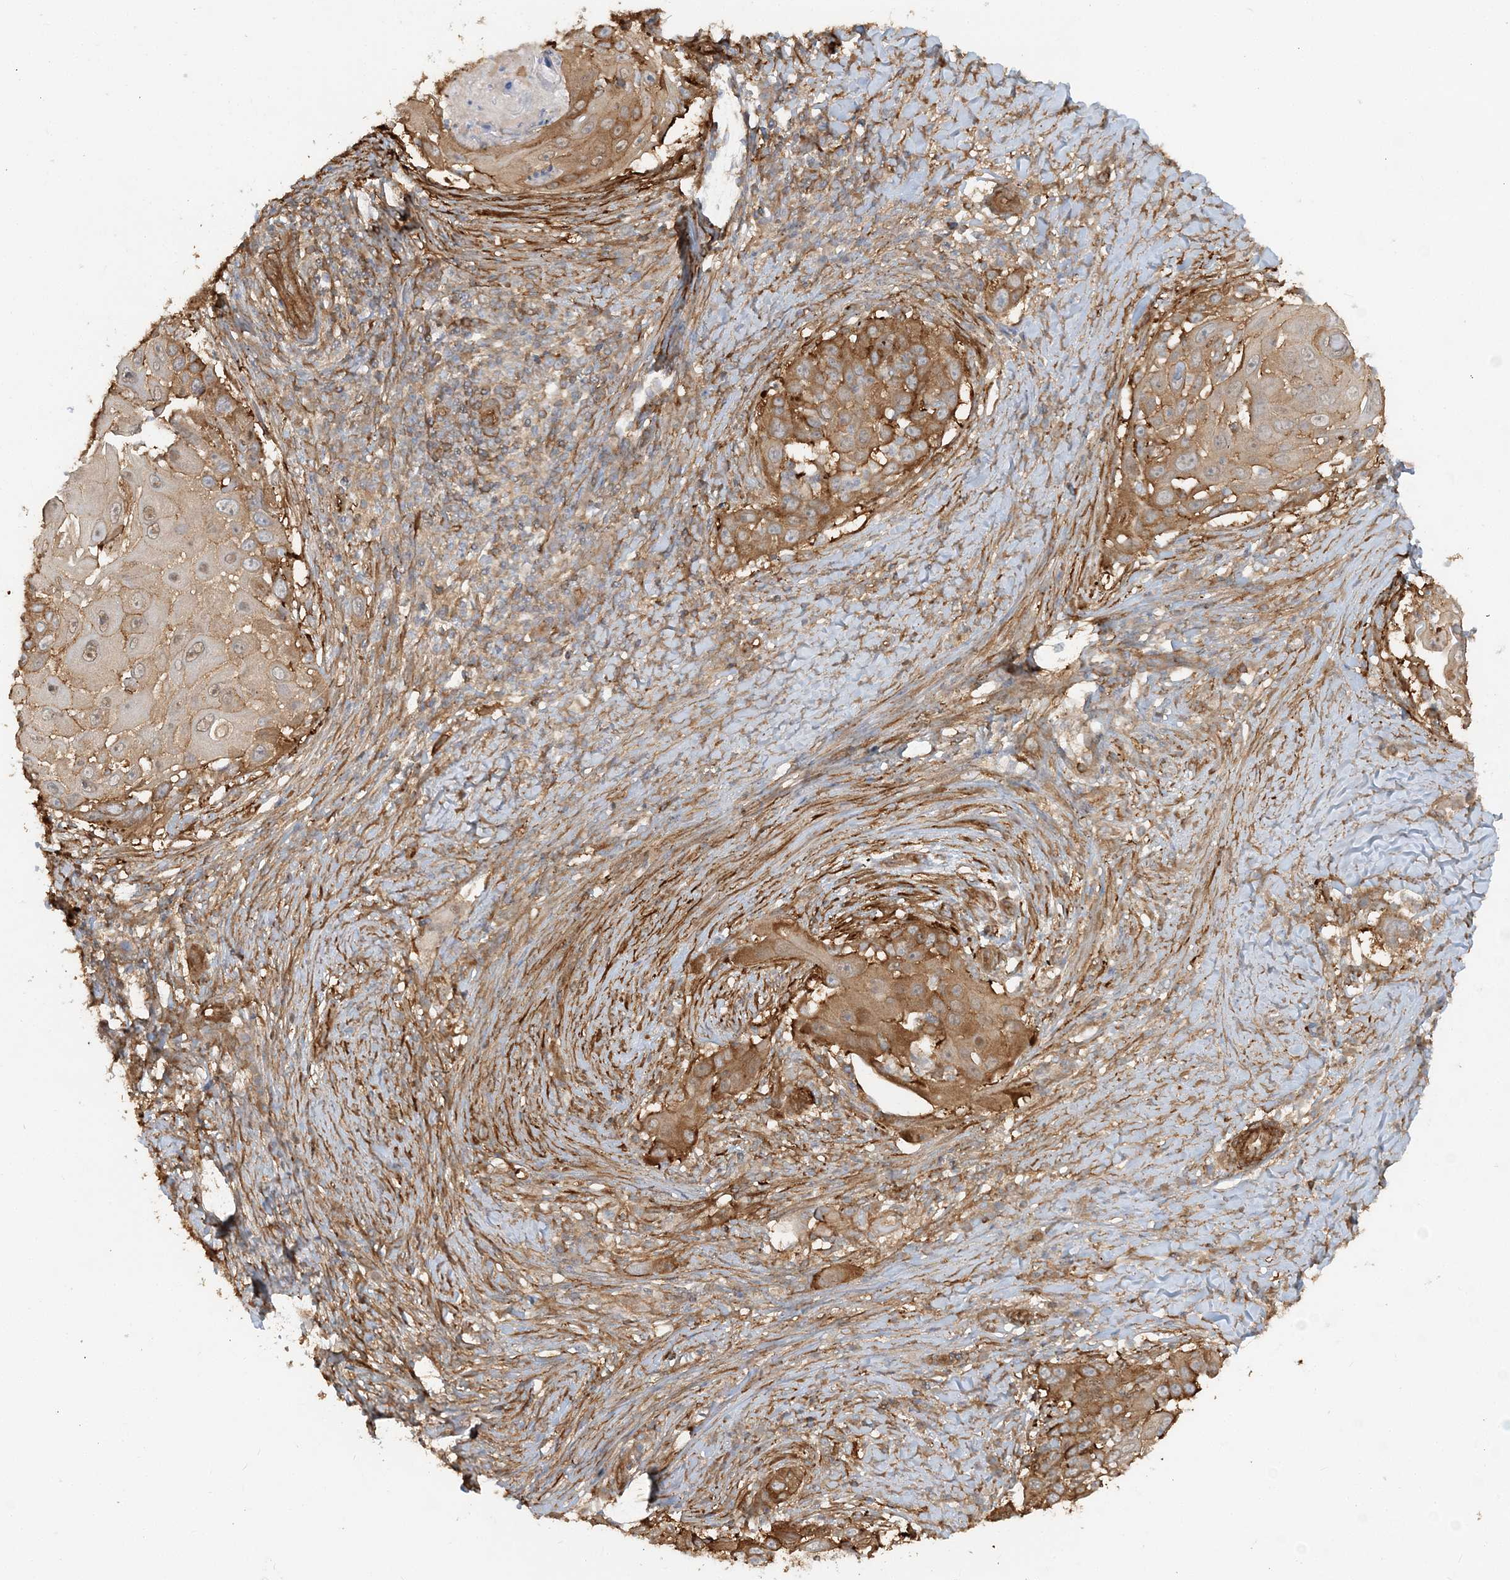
{"staining": {"intensity": "moderate", "quantity": "25%-75%", "location": "cytoplasmic/membranous"}, "tissue": "skin cancer", "cell_type": "Tumor cells", "image_type": "cancer", "snomed": [{"axis": "morphology", "description": "Squamous cell carcinoma, NOS"}, {"axis": "topography", "description": "Skin"}], "caption": "IHC (DAB (3,3'-diaminobenzidine)) staining of human skin squamous cell carcinoma displays moderate cytoplasmic/membranous protein expression in approximately 25%-75% of tumor cells.", "gene": "DSTN", "patient": {"sex": "female", "age": 44}}